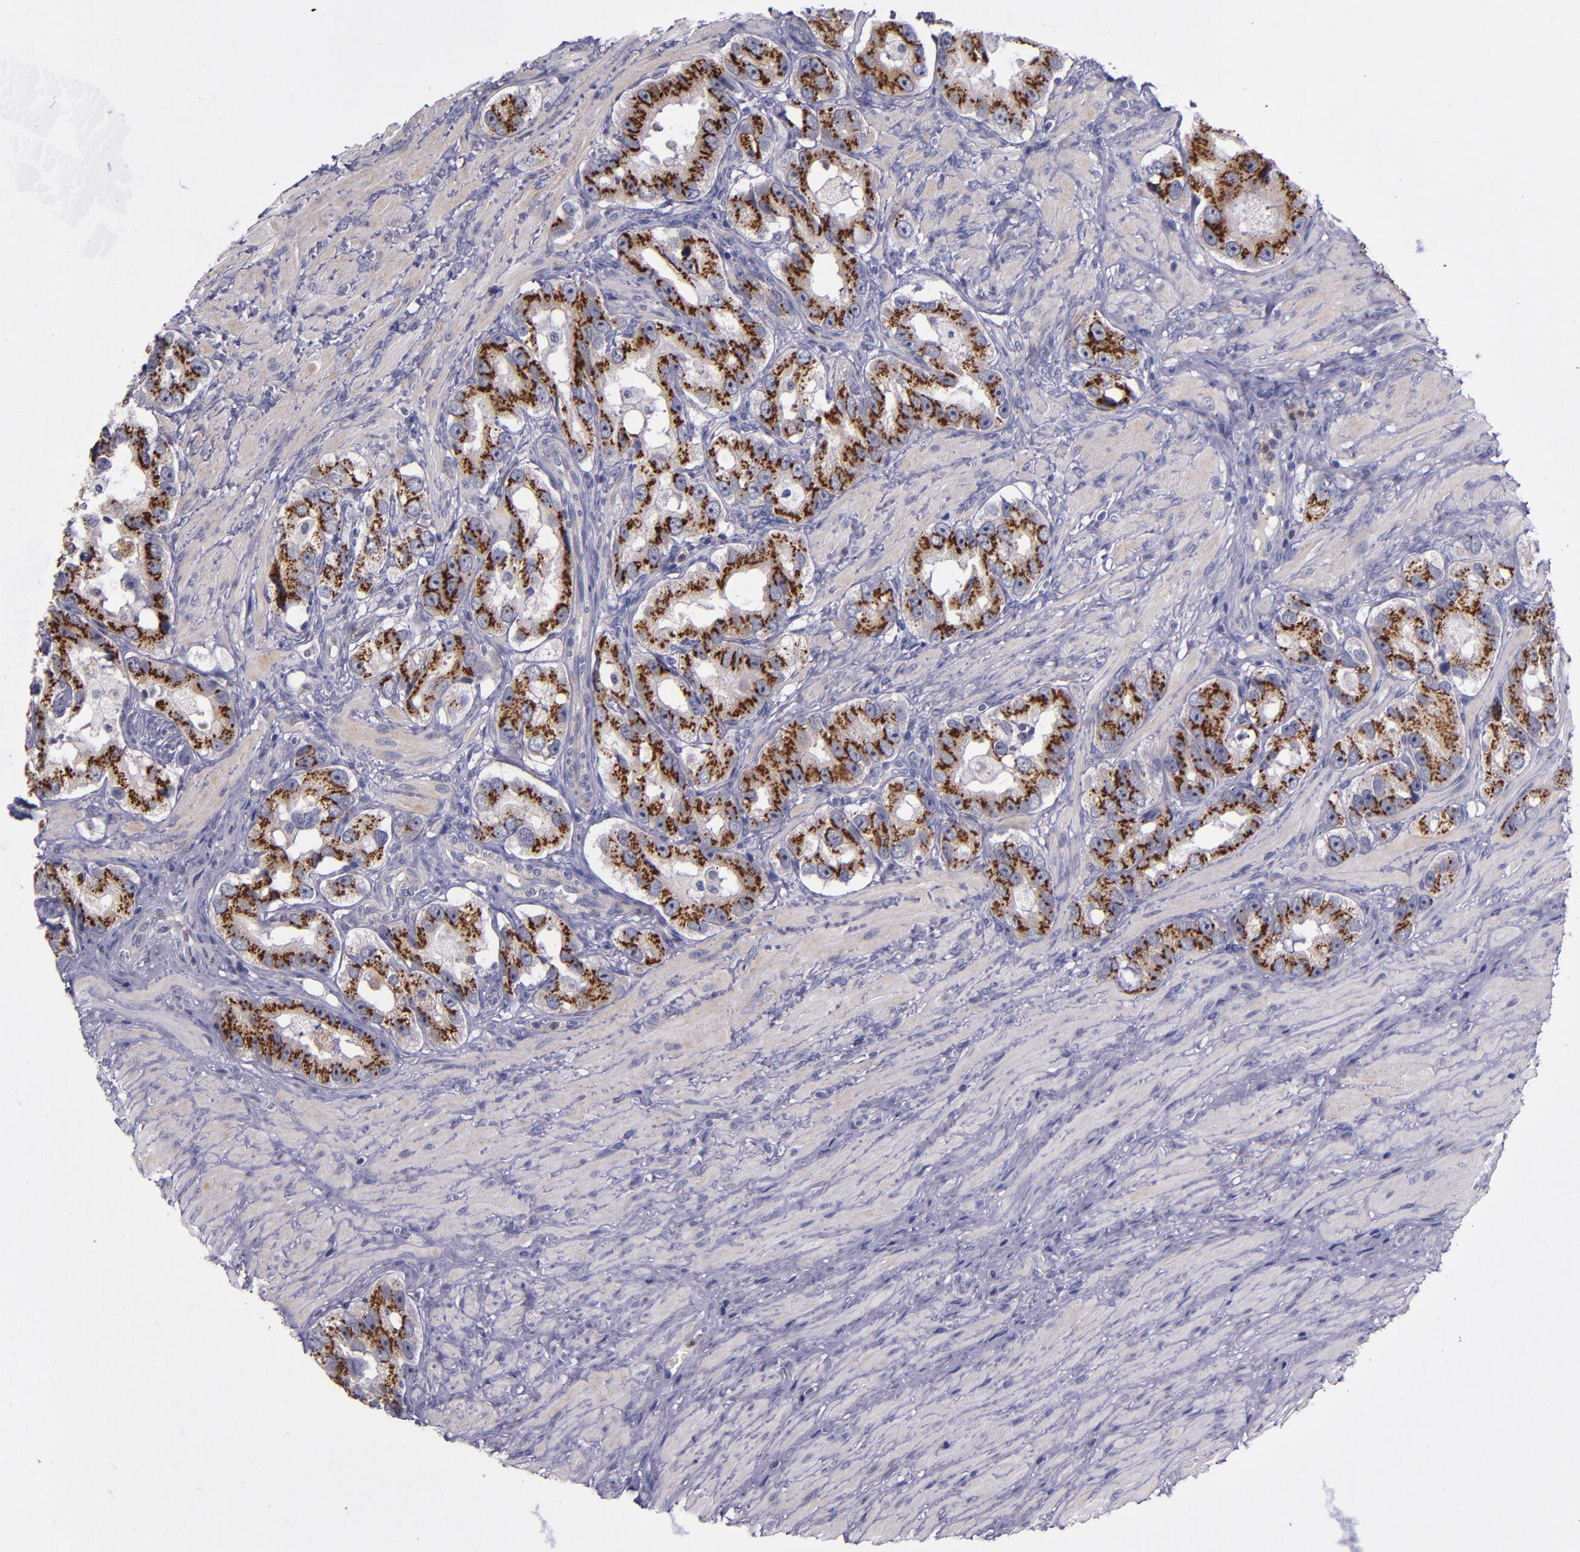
{"staining": {"intensity": "strong", "quantity": ">75%", "location": "cytoplasmic/membranous"}, "tissue": "prostate cancer", "cell_type": "Tumor cells", "image_type": "cancer", "snomed": [{"axis": "morphology", "description": "Adenocarcinoma, High grade"}, {"axis": "topography", "description": "Prostate"}], "caption": "About >75% of tumor cells in prostate cancer (high-grade adenocarcinoma) display strong cytoplasmic/membranous protein positivity as visualized by brown immunohistochemical staining.", "gene": "RAB41", "patient": {"sex": "male", "age": 63}}